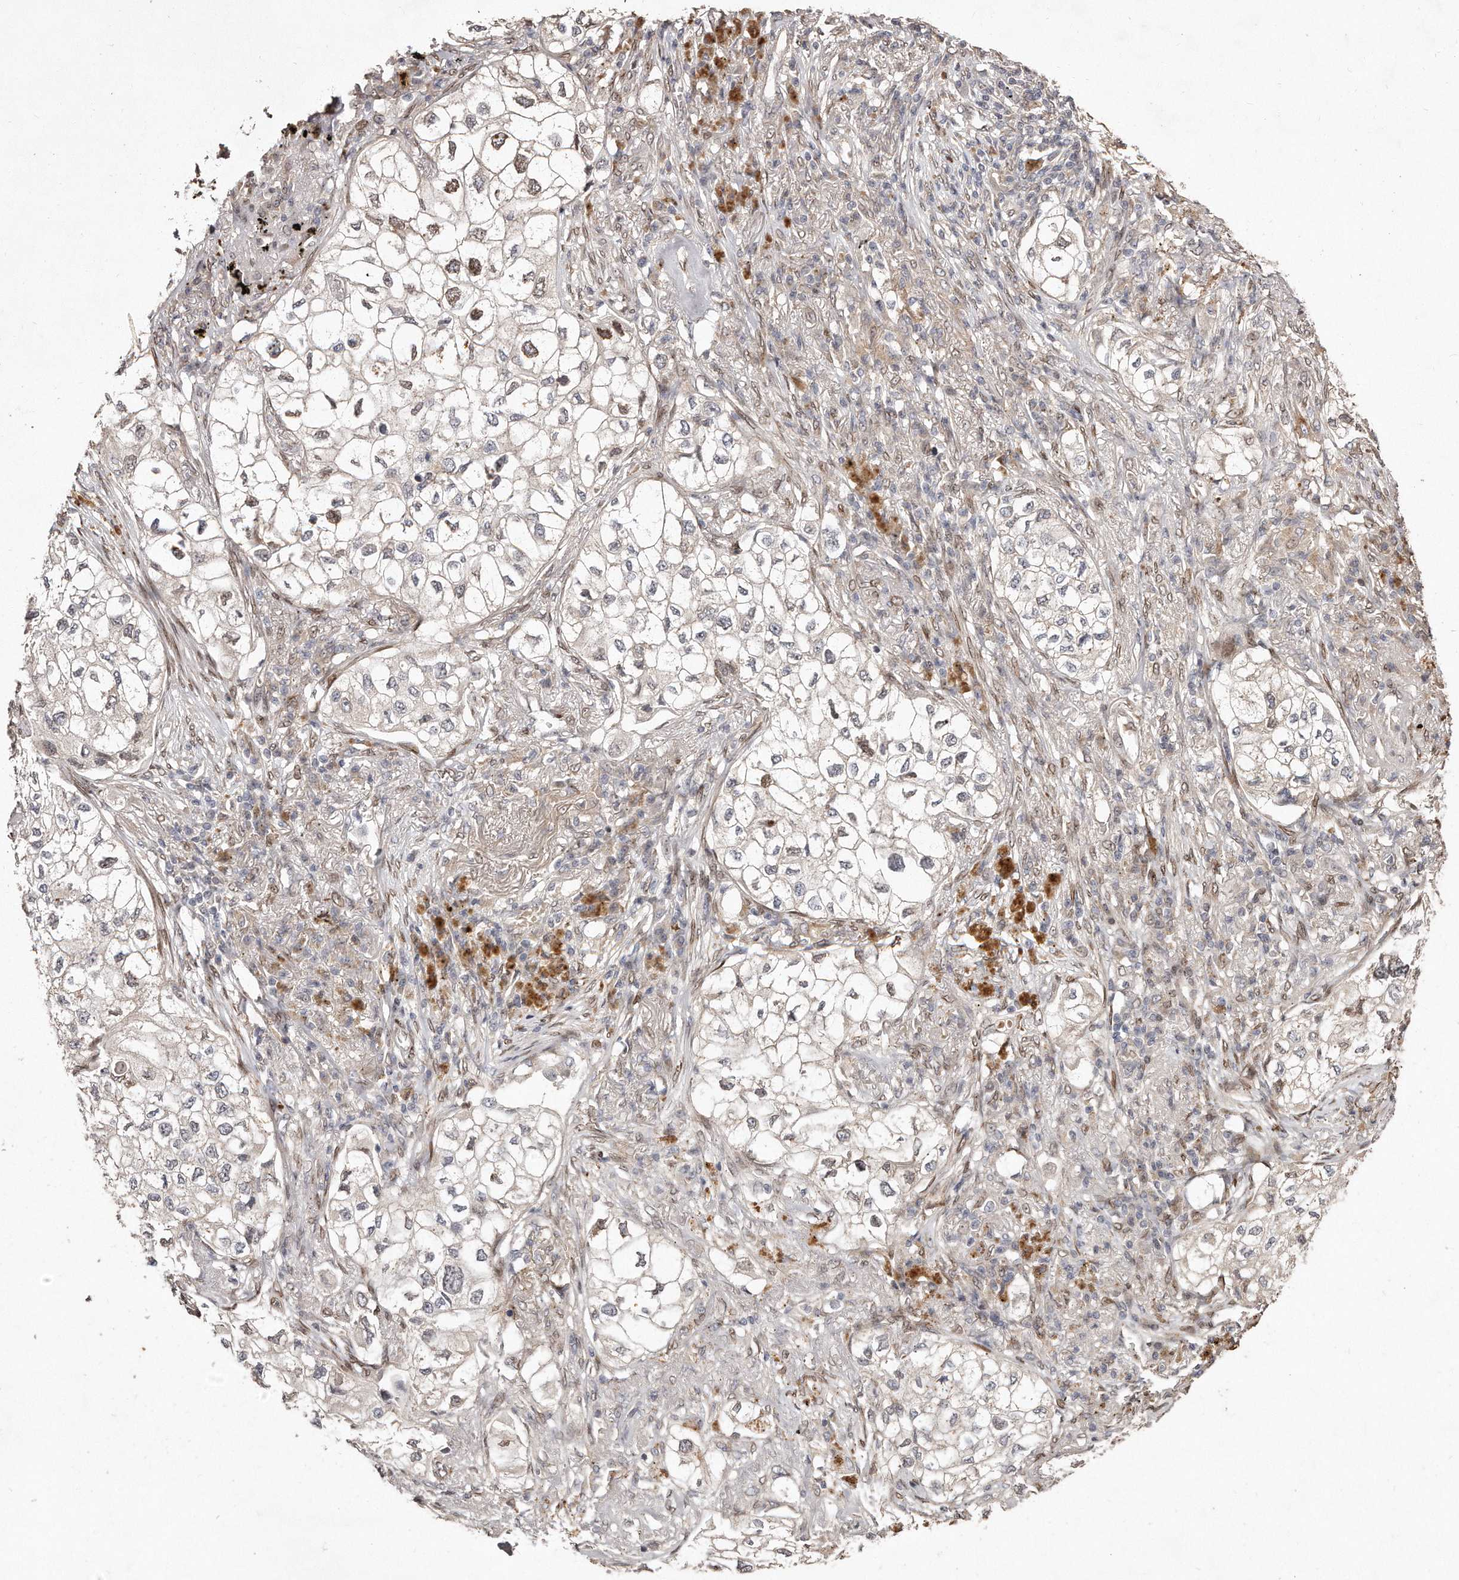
{"staining": {"intensity": "moderate", "quantity": "<25%", "location": "nuclear"}, "tissue": "lung cancer", "cell_type": "Tumor cells", "image_type": "cancer", "snomed": [{"axis": "morphology", "description": "Adenocarcinoma, NOS"}, {"axis": "topography", "description": "Lung"}], "caption": "This is a histology image of immunohistochemistry (IHC) staining of lung adenocarcinoma, which shows moderate staining in the nuclear of tumor cells.", "gene": "HASPIN", "patient": {"sex": "male", "age": 63}}